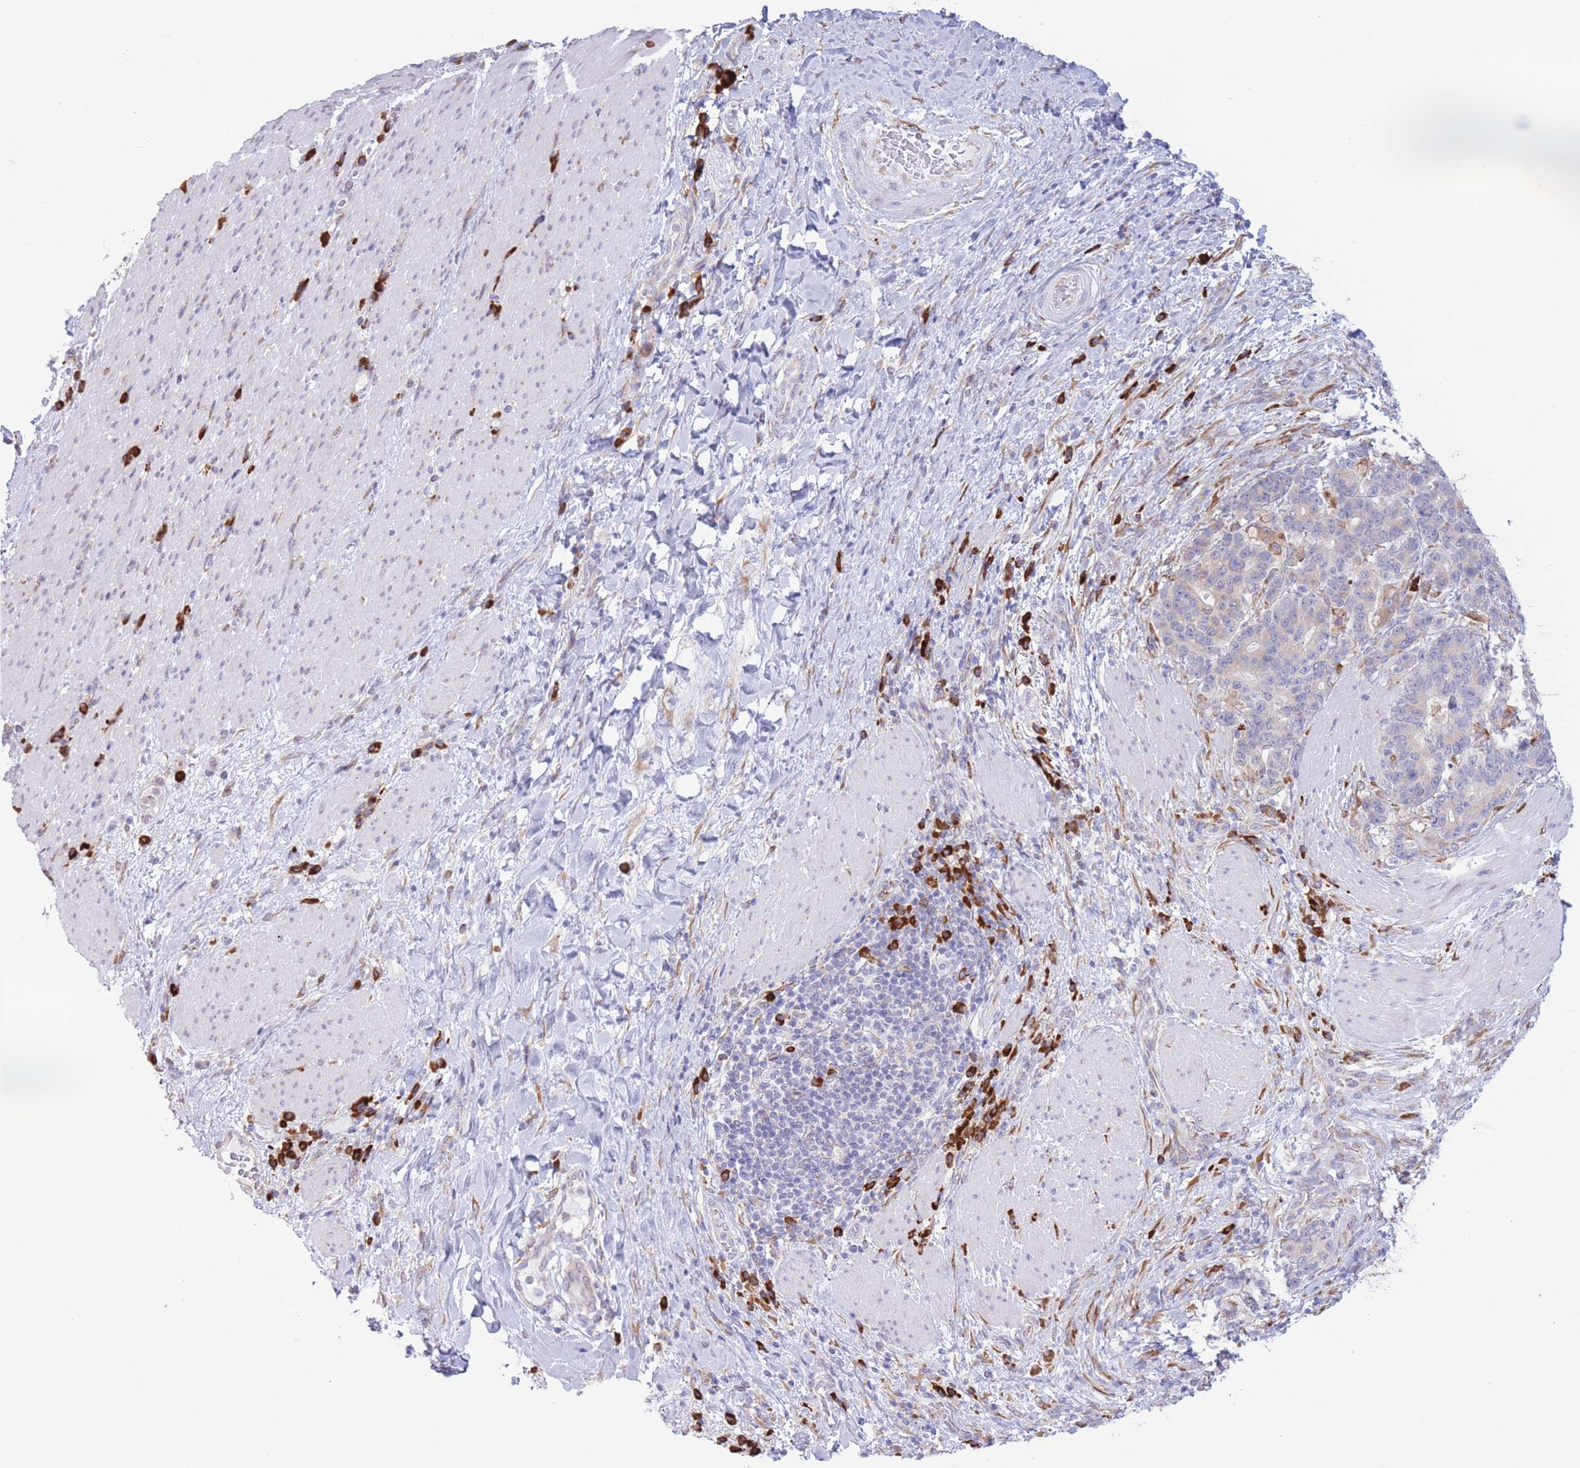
{"staining": {"intensity": "negative", "quantity": "none", "location": "none"}, "tissue": "stomach cancer", "cell_type": "Tumor cells", "image_type": "cancer", "snomed": [{"axis": "morphology", "description": "Normal tissue, NOS"}, {"axis": "morphology", "description": "Adenocarcinoma, NOS"}, {"axis": "topography", "description": "Stomach"}], "caption": "DAB immunohistochemical staining of human stomach cancer exhibits no significant expression in tumor cells.", "gene": "MYDGF", "patient": {"sex": "female", "age": 64}}